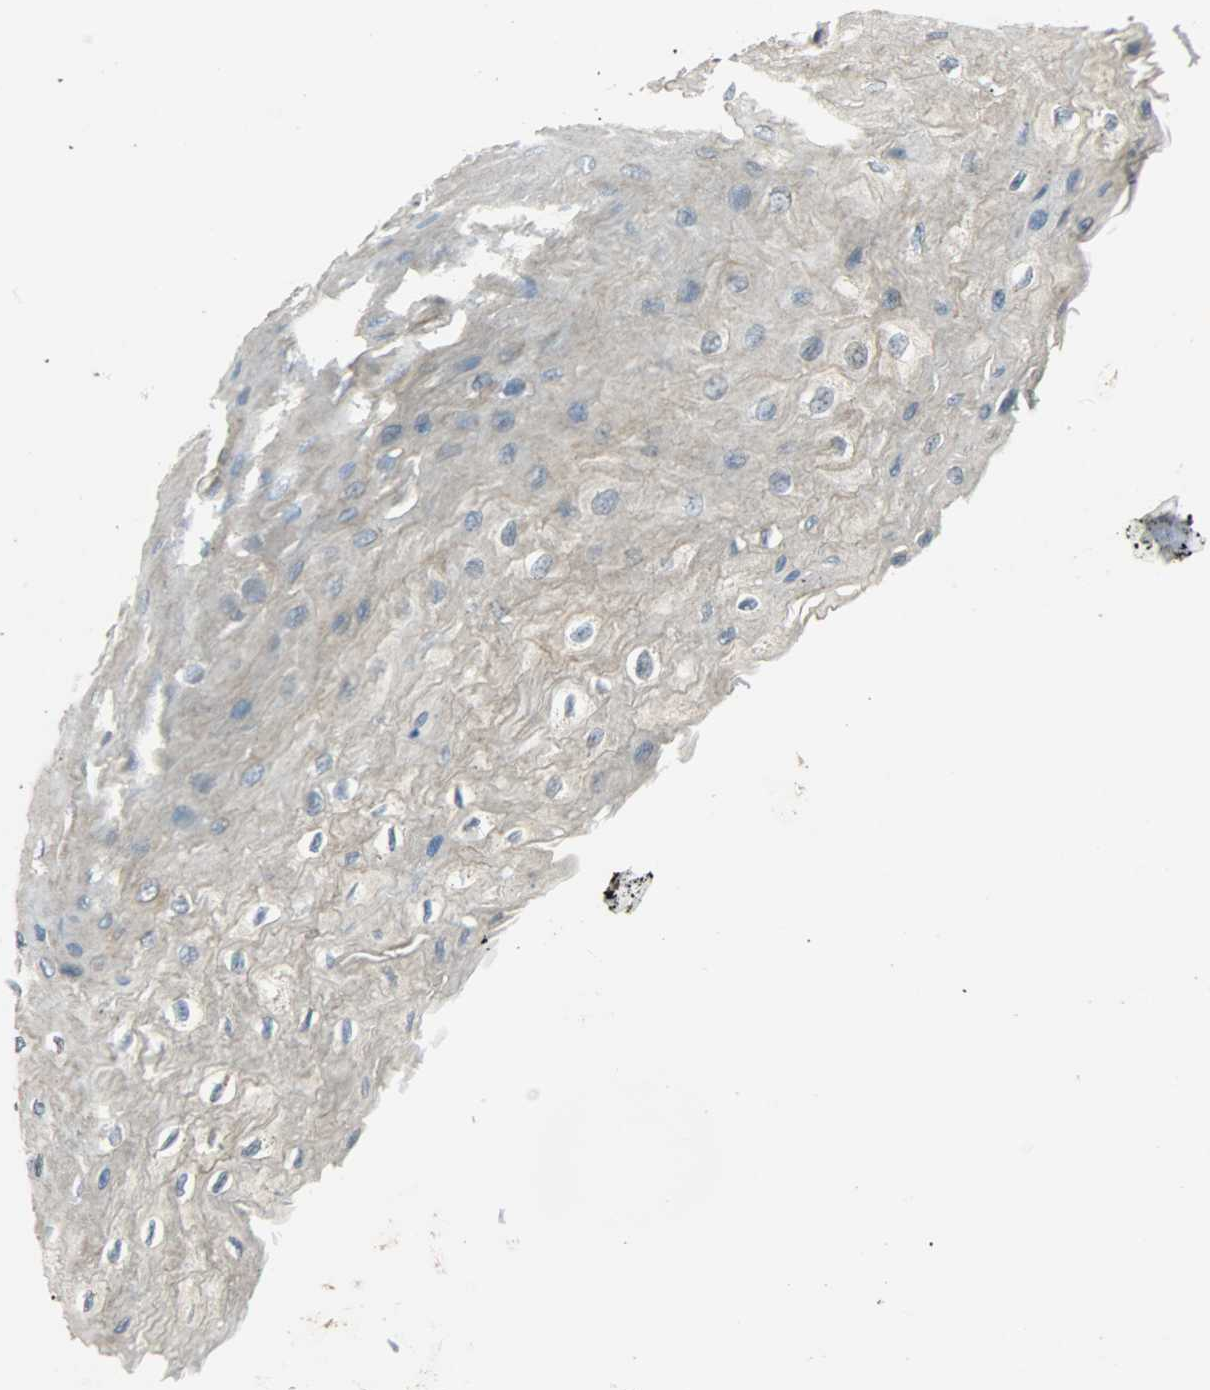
{"staining": {"intensity": "moderate", "quantity": "25%-75%", "location": "cytoplasmic/membranous"}, "tissue": "esophagus", "cell_type": "Squamous epithelial cells", "image_type": "normal", "snomed": [{"axis": "morphology", "description": "Normal tissue, NOS"}, {"axis": "topography", "description": "Esophagus"}], "caption": "DAB (3,3'-diaminobenzidine) immunohistochemical staining of normal esophagus demonstrates moderate cytoplasmic/membranous protein staining in about 25%-75% of squamous epithelial cells. Ihc stains the protein in brown and the nuclei are stained blue.", "gene": "TPX2", "patient": {"sex": "female", "age": 72}}